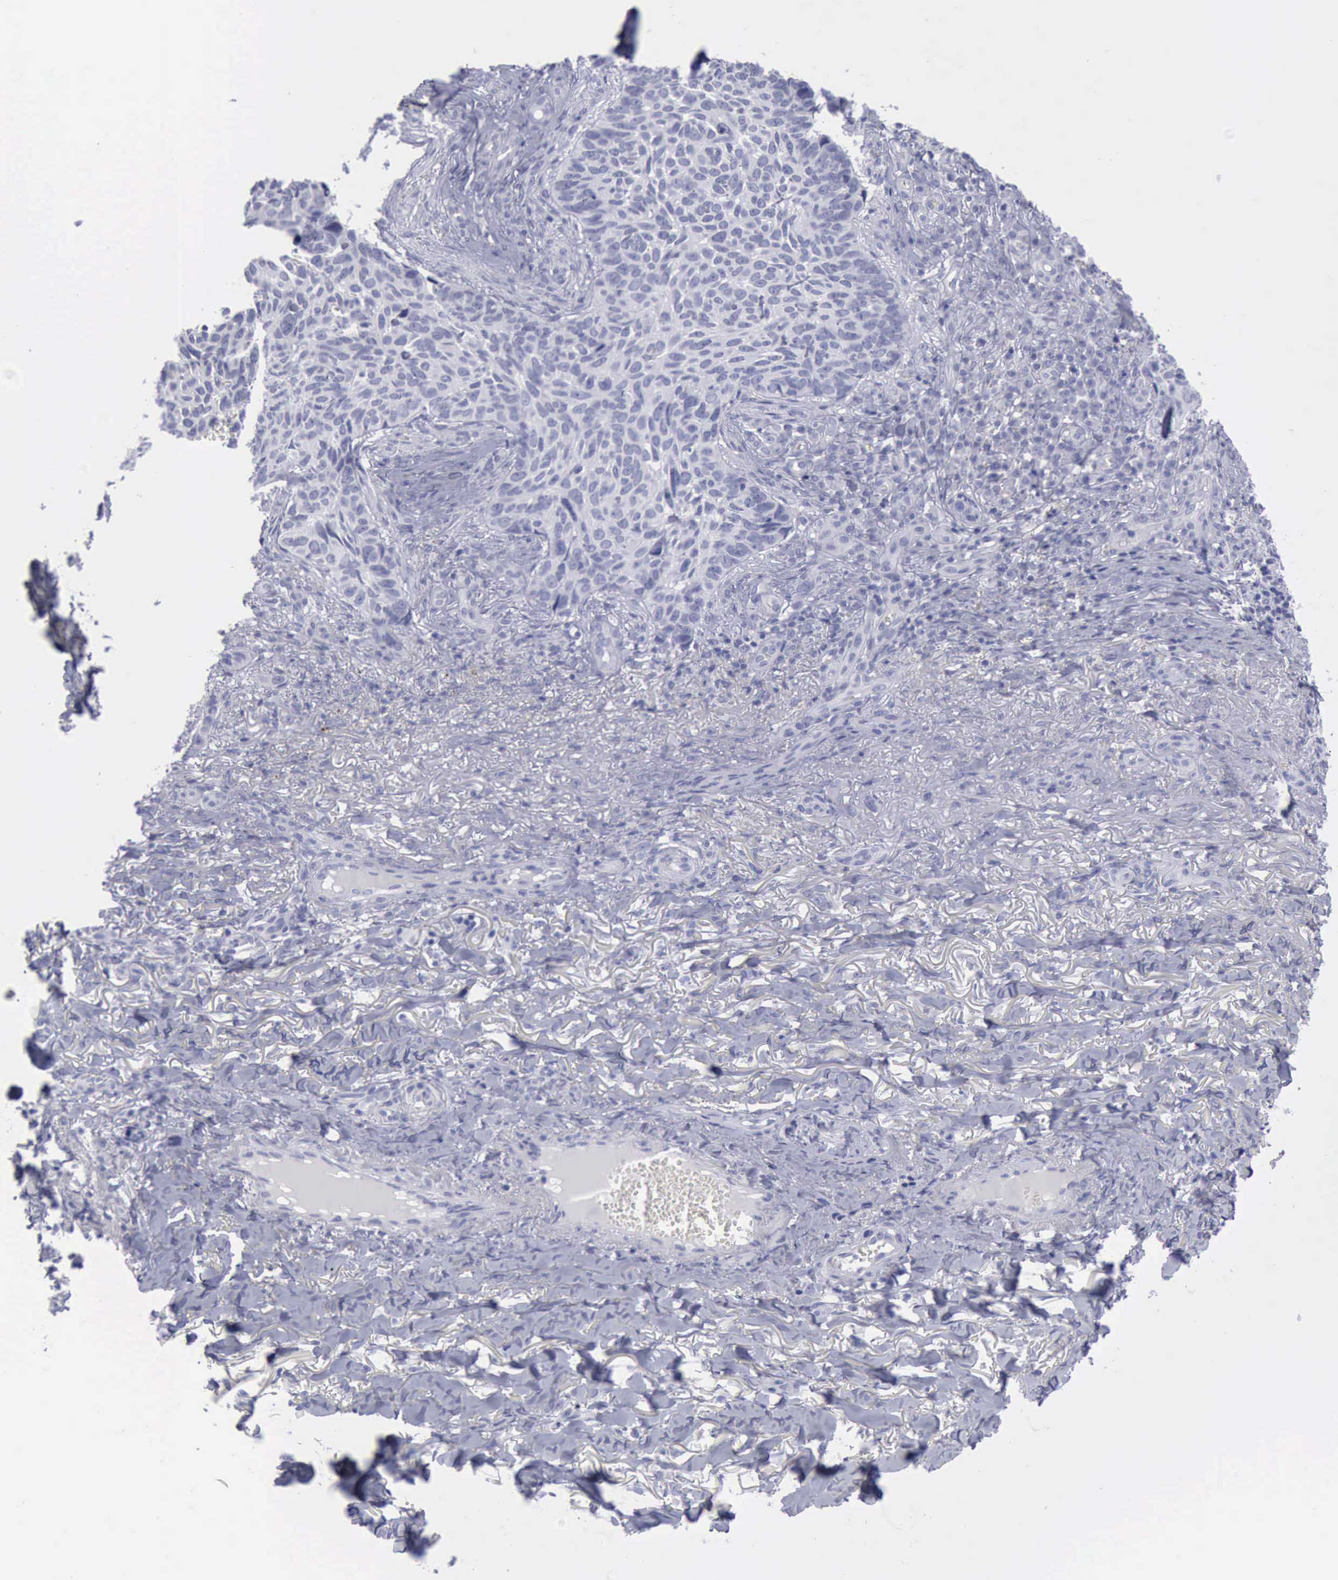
{"staining": {"intensity": "negative", "quantity": "none", "location": "none"}, "tissue": "skin cancer", "cell_type": "Tumor cells", "image_type": "cancer", "snomed": [{"axis": "morphology", "description": "Basal cell carcinoma"}, {"axis": "topography", "description": "Skin"}], "caption": "Immunohistochemistry micrograph of human skin cancer stained for a protein (brown), which displays no expression in tumor cells.", "gene": "KRT13", "patient": {"sex": "male", "age": 81}}